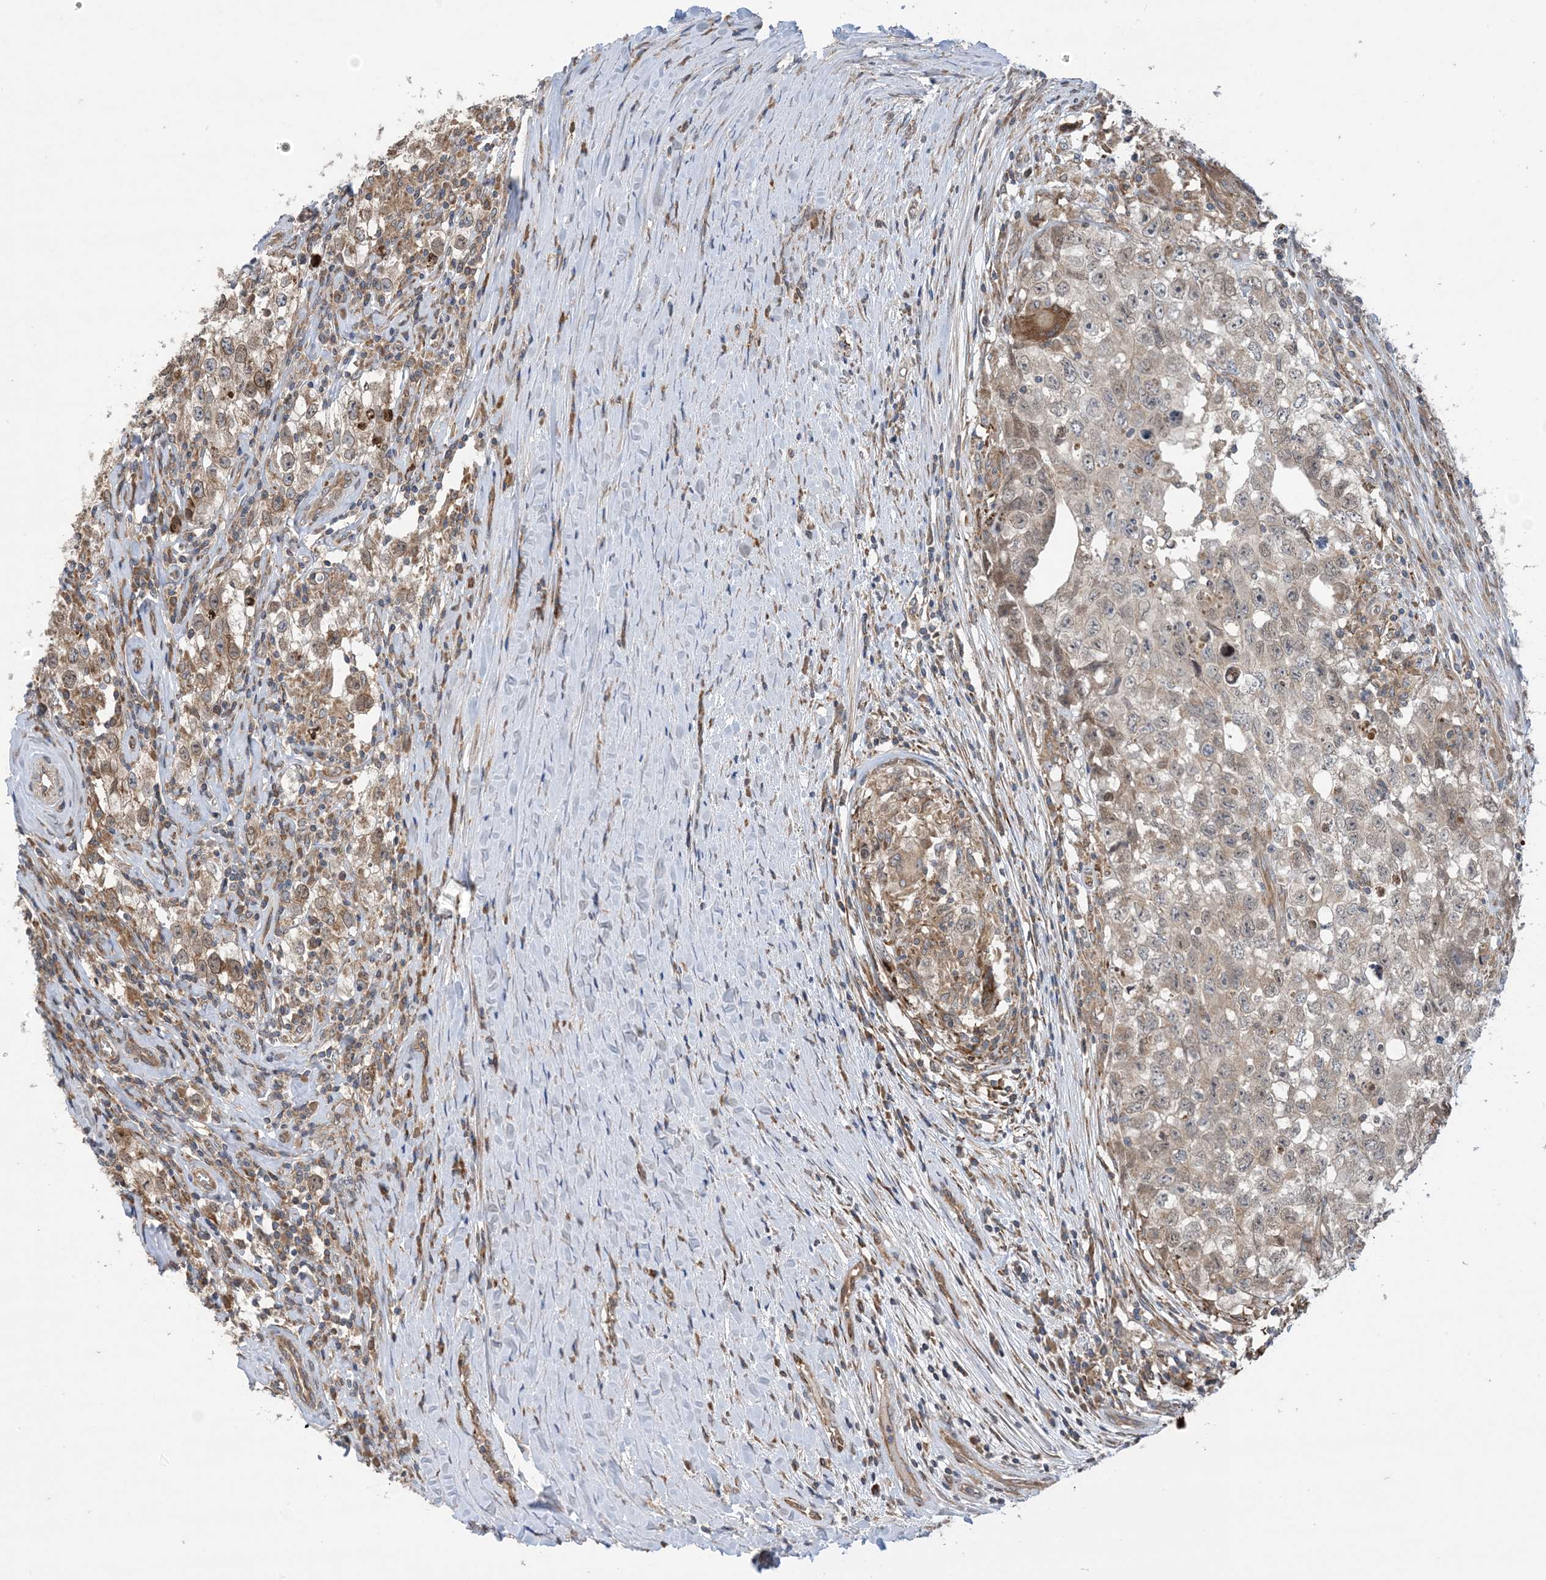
{"staining": {"intensity": "weak", "quantity": "<25%", "location": "cytoplasmic/membranous"}, "tissue": "testis cancer", "cell_type": "Tumor cells", "image_type": "cancer", "snomed": [{"axis": "morphology", "description": "Seminoma, NOS"}, {"axis": "morphology", "description": "Carcinoma, Embryonal, NOS"}, {"axis": "topography", "description": "Testis"}], "caption": "Immunohistochemistry (IHC) photomicrograph of neoplastic tissue: human seminoma (testis) stained with DAB displays no significant protein staining in tumor cells.", "gene": "CLEC16A", "patient": {"sex": "male", "age": 43}}